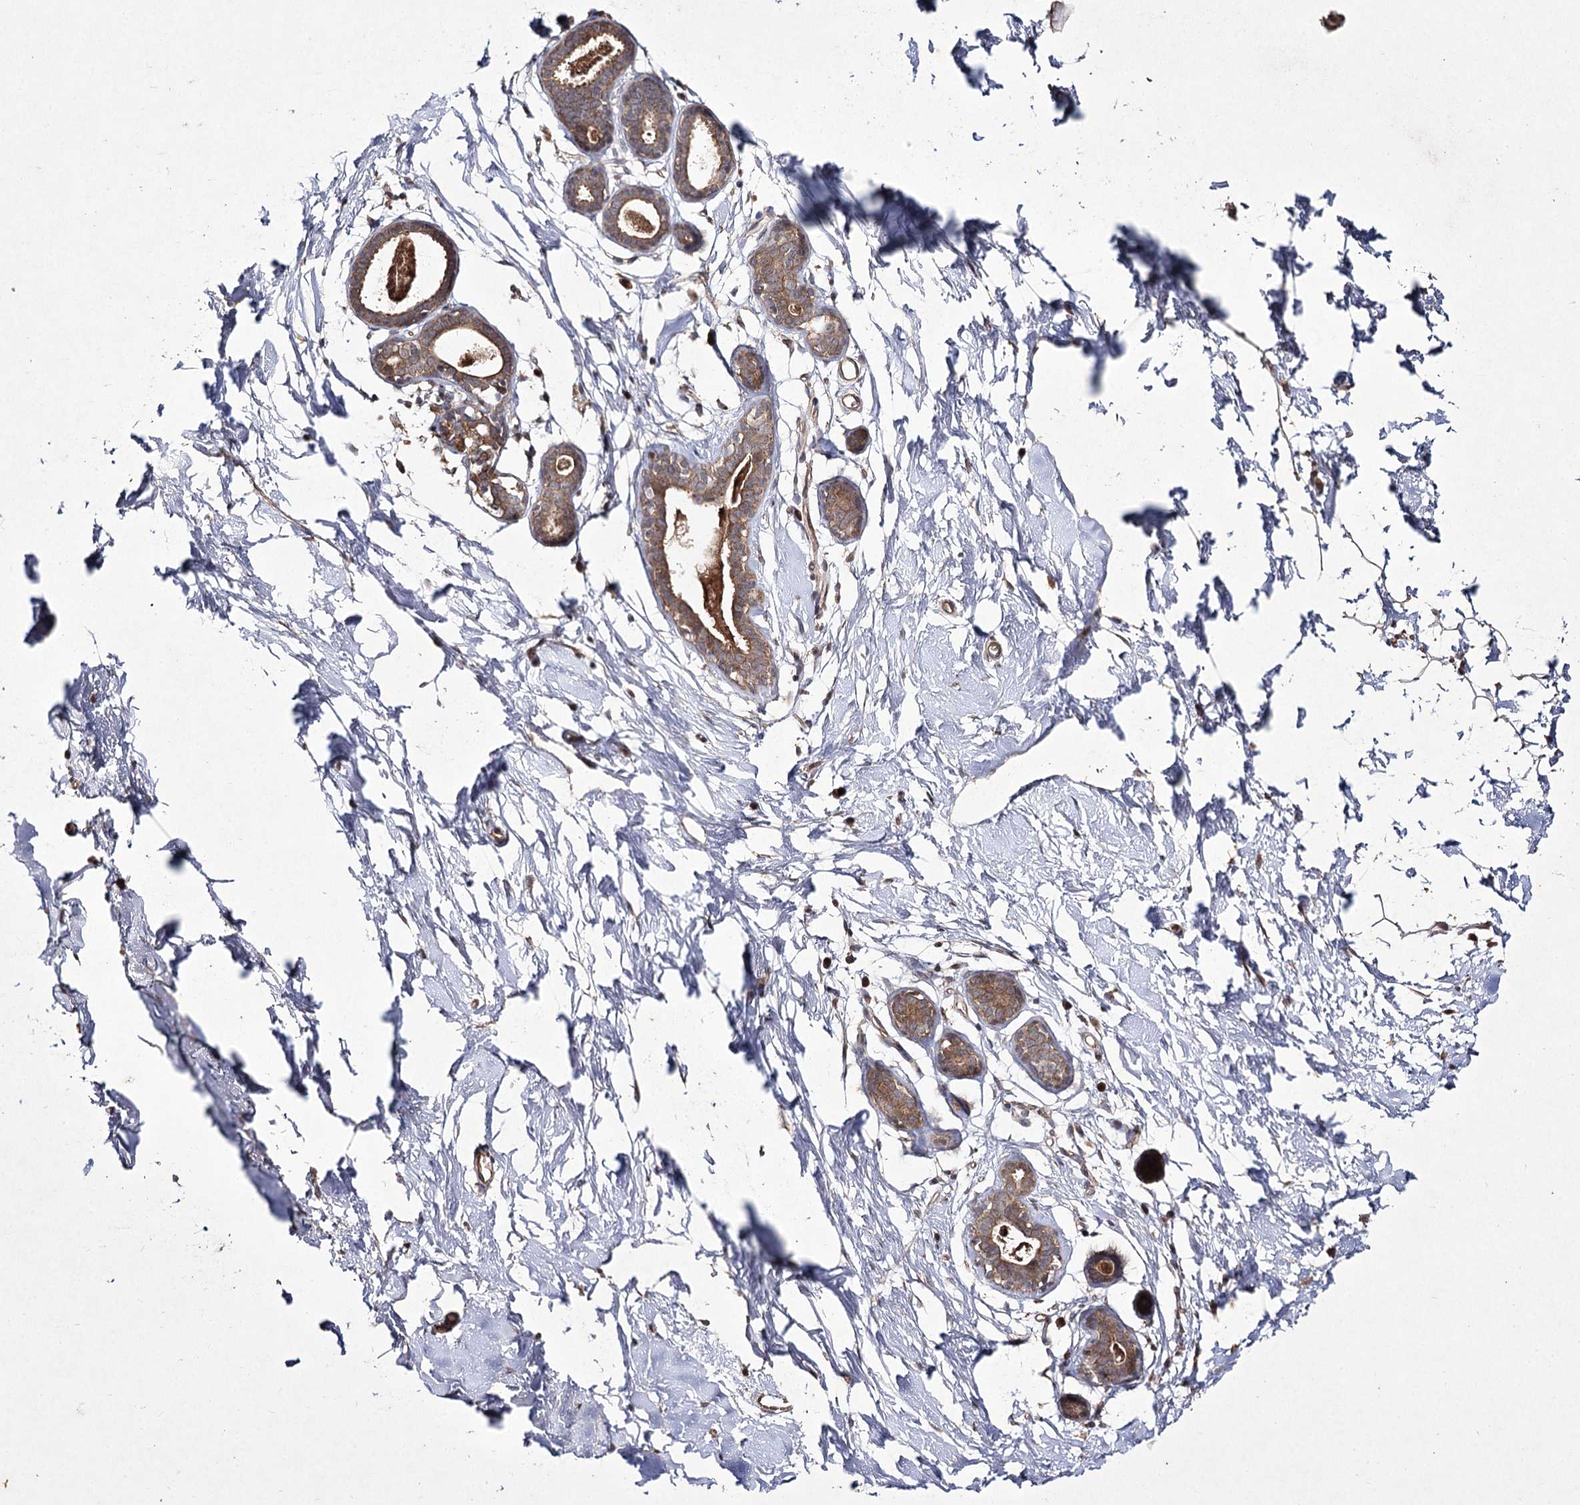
{"staining": {"intensity": "weak", "quantity": ">75%", "location": "cytoplasmic/membranous"}, "tissue": "adipose tissue", "cell_type": "Adipocytes", "image_type": "normal", "snomed": [{"axis": "morphology", "description": "Normal tissue, NOS"}, {"axis": "topography", "description": "Breast"}], "caption": "Protein expression analysis of unremarkable adipose tissue demonstrates weak cytoplasmic/membranous expression in approximately >75% of adipocytes. The staining was performed using DAB (3,3'-diaminobenzidine) to visualize the protein expression in brown, while the nuclei were stained in blue with hematoxylin (Magnification: 20x).", "gene": "FANCL", "patient": {"sex": "female", "age": 23}}